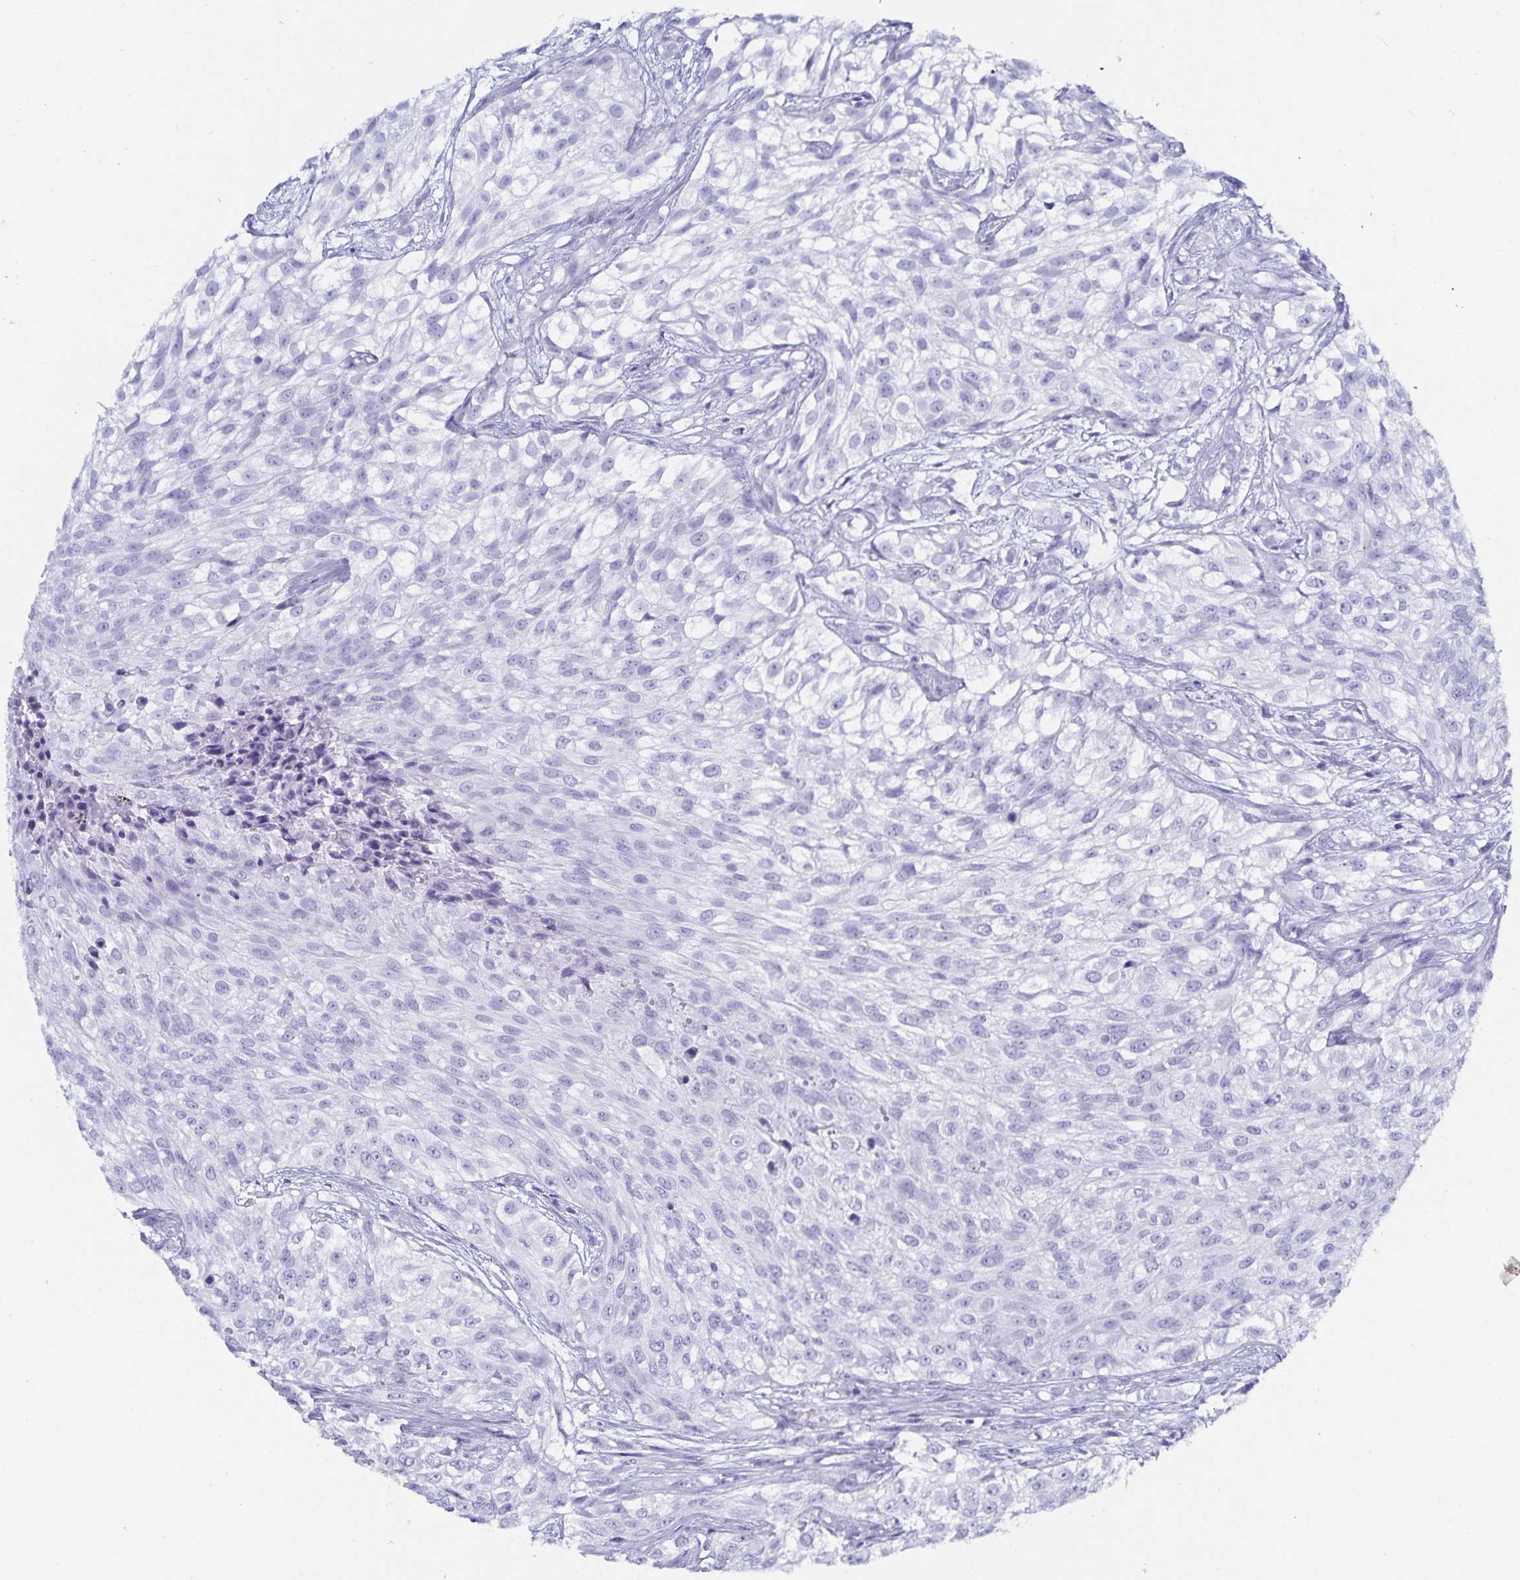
{"staining": {"intensity": "negative", "quantity": "none", "location": "none"}, "tissue": "urothelial cancer", "cell_type": "Tumor cells", "image_type": "cancer", "snomed": [{"axis": "morphology", "description": "Urothelial carcinoma, High grade"}, {"axis": "topography", "description": "Urinary bladder"}], "caption": "IHC histopathology image of neoplastic tissue: human urothelial cancer stained with DAB exhibits no significant protein expression in tumor cells.", "gene": "C19orf73", "patient": {"sex": "male", "age": 56}}